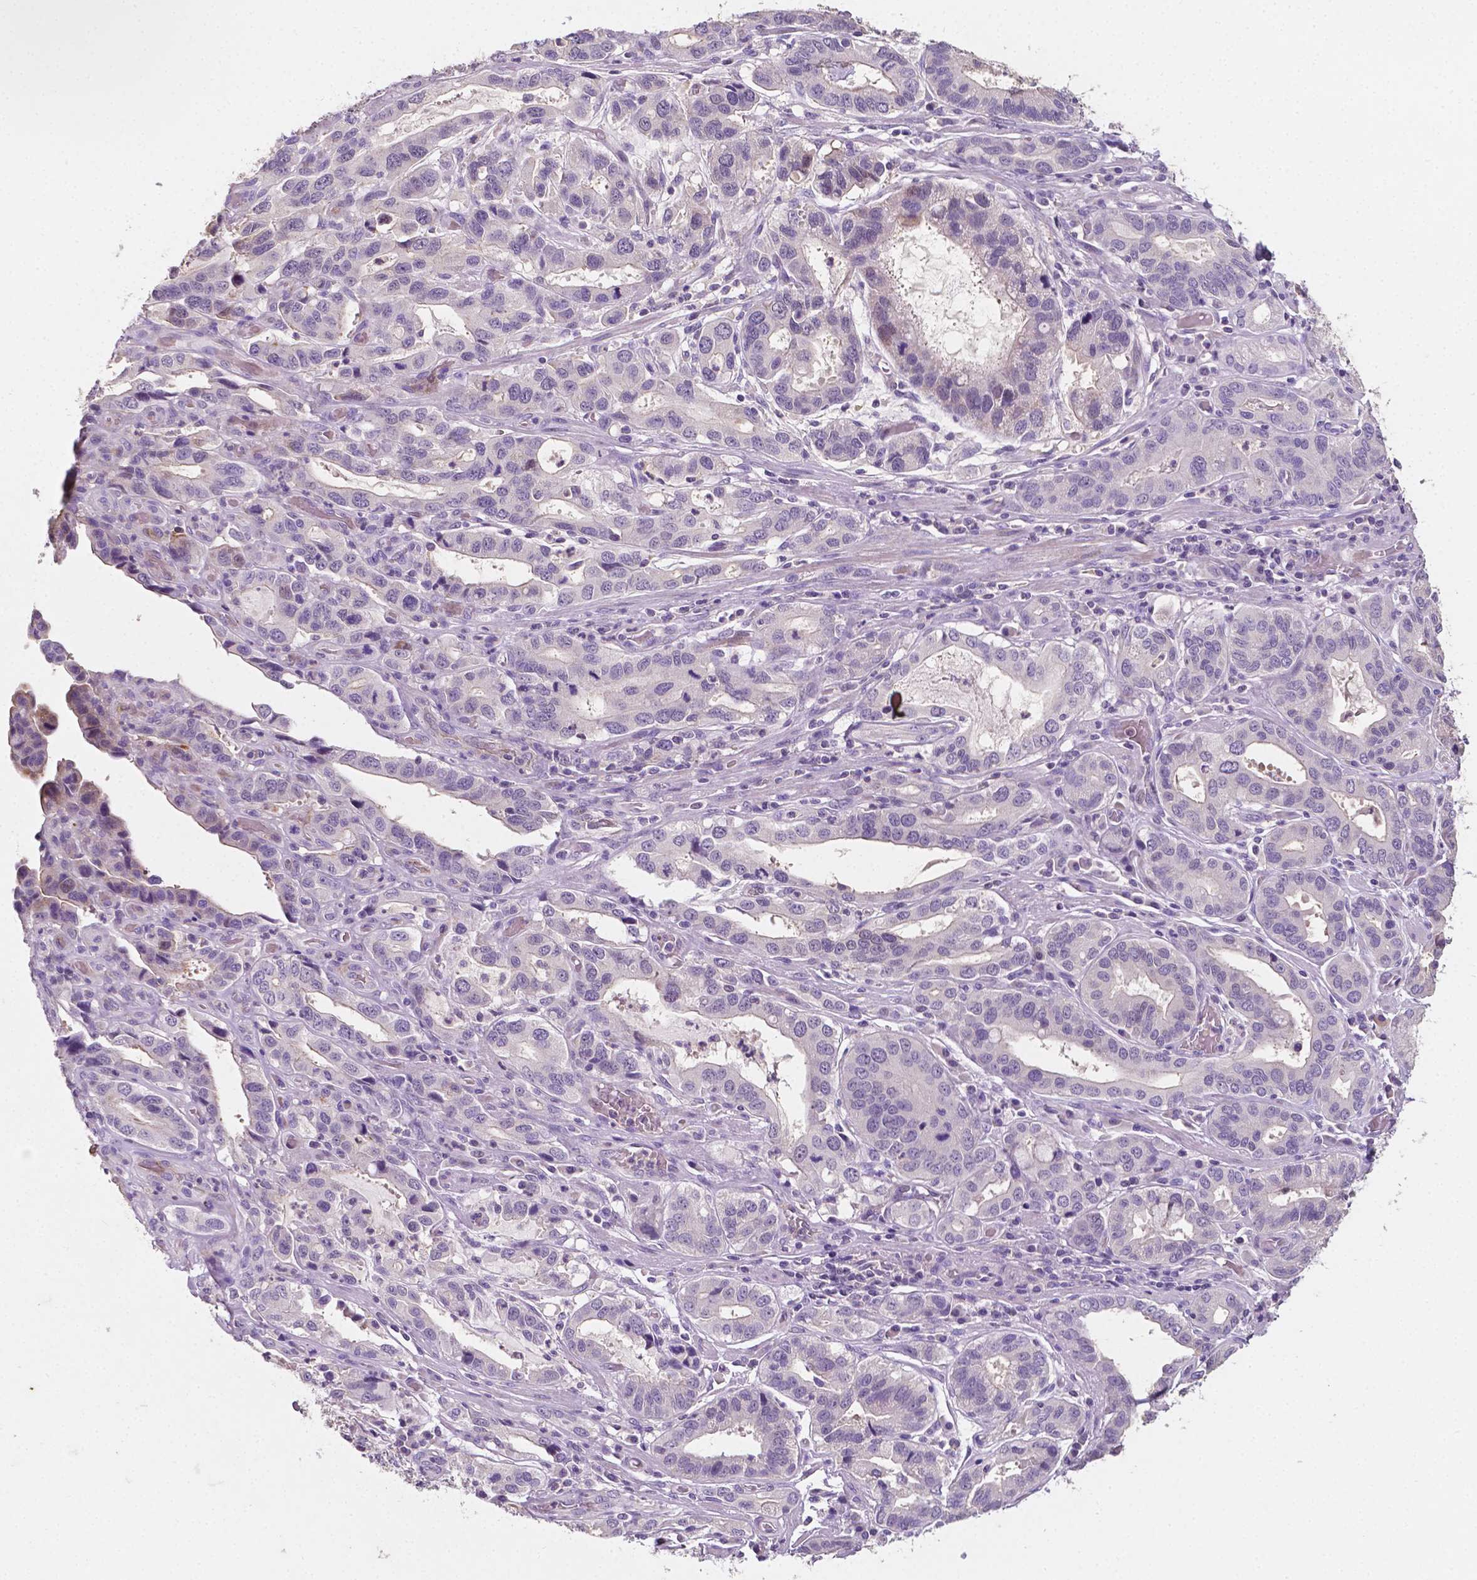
{"staining": {"intensity": "weak", "quantity": "<25%", "location": "cytoplasmic/membranous"}, "tissue": "stomach cancer", "cell_type": "Tumor cells", "image_type": "cancer", "snomed": [{"axis": "morphology", "description": "Adenocarcinoma, NOS"}, {"axis": "topography", "description": "Stomach, lower"}], "caption": "Tumor cells are negative for protein expression in human adenocarcinoma (stomach).", "gene": "EGFR", "patient": {"sex": "female", "age": 76}}